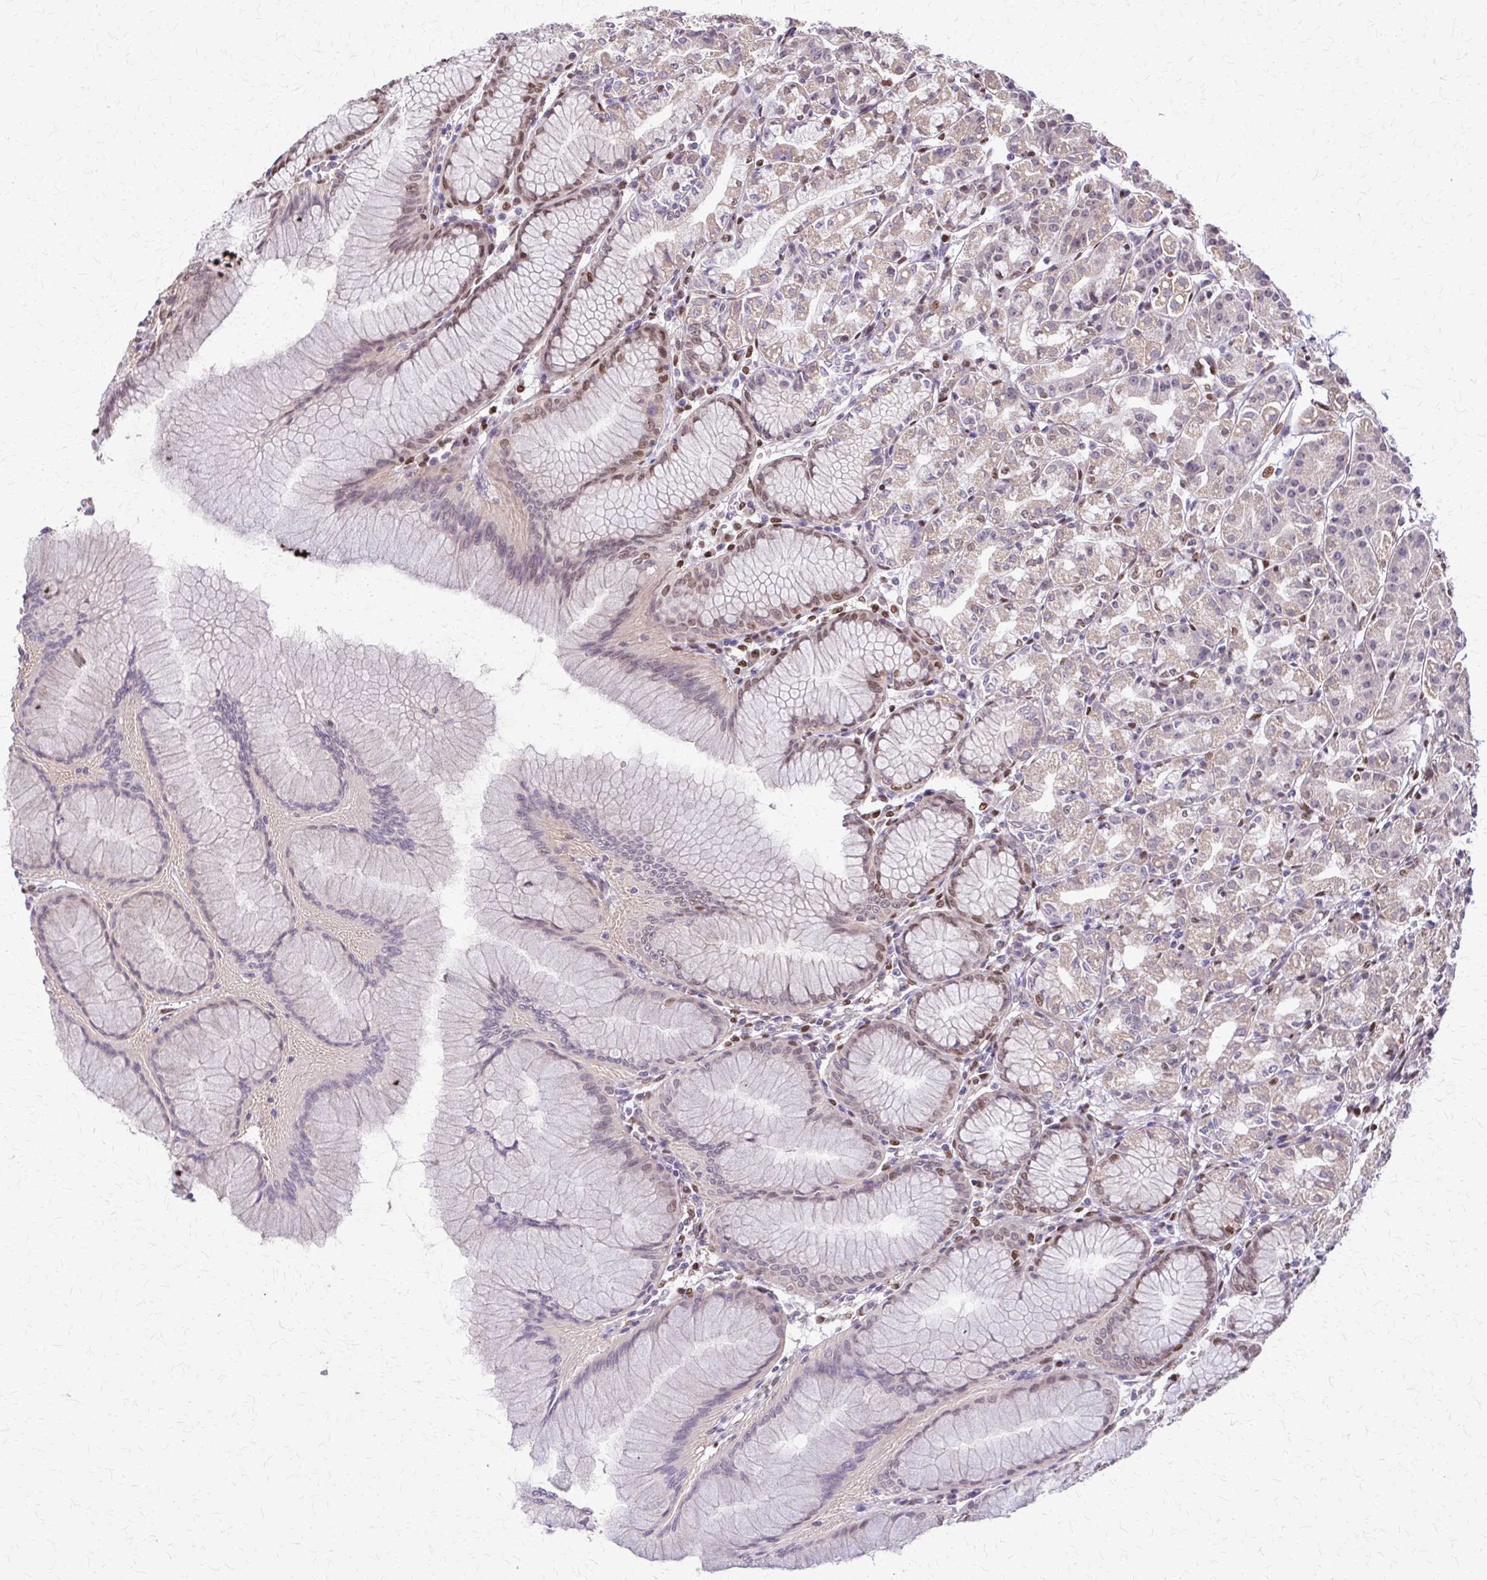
{"staining": {"intensity": "moderate", "quantity": "25%-75%", "location": "cytoplasmic/membranous,nuclear"}, "tissue": "stomach", "cell_type": "Glandular cells", "image_type": "normal", "snomed": [{"axis": "morphology", "description": "Normal tissue, NOS"}, {"axis": "topography", "description": "Stomach"}], "caption": "This photomicrograph displays immunohistochemistry staining of normal stomach, with medium moderate cytoplasmic/membranous,nuclear positivity in approximately 25%-75% of glandular cells.", "gene": "TTF1", "patient": {"sex": "female", "age": 57}}